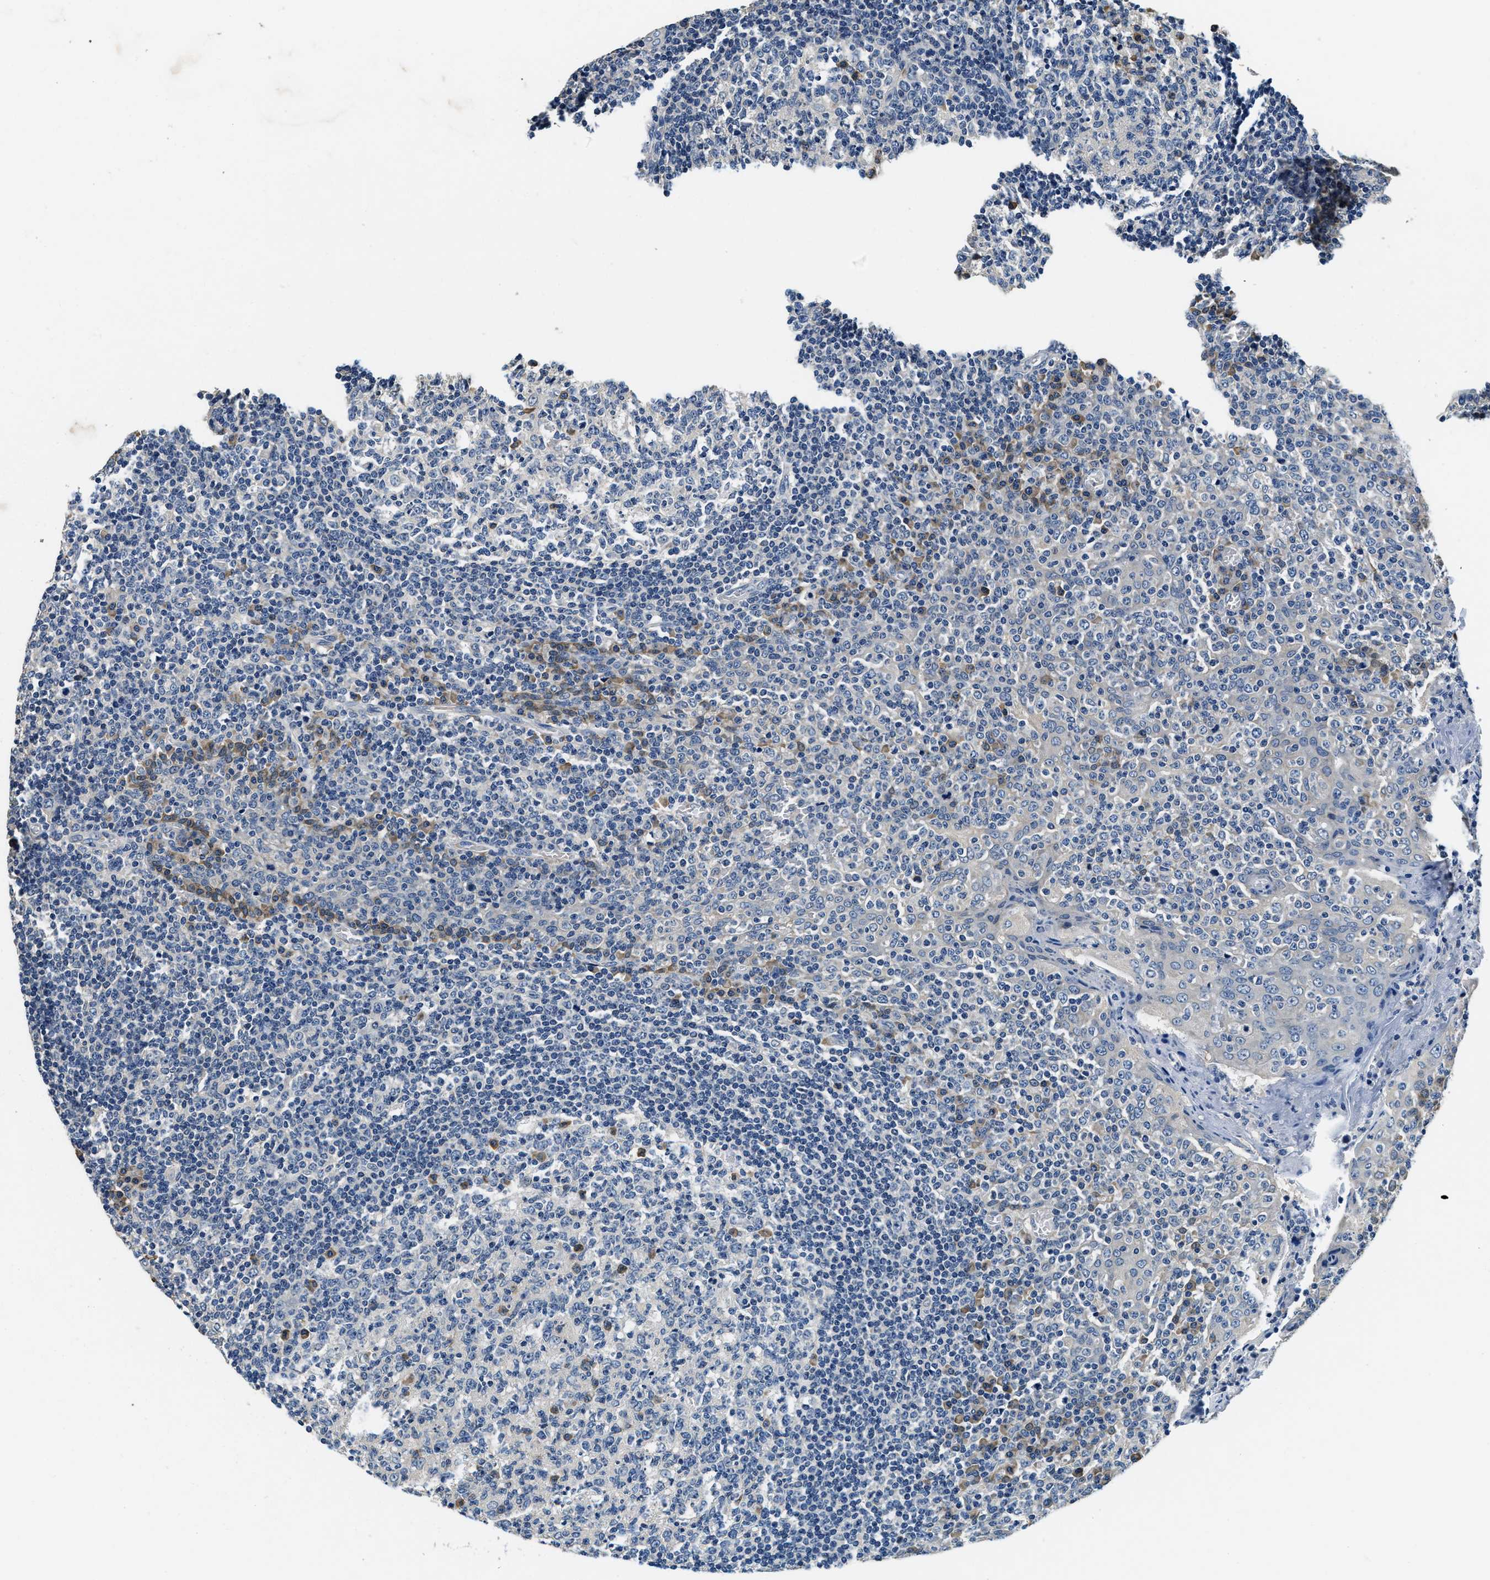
{"staining": {"intensity": "weak", "quantity": "<25%", "location": "cytoplasmic/membranous"}, "tissue": "tonsil", "cell_type": "Germinal center cells", "image_type": "normal", "snomed": [{"axis": "morphology", "description": "Normal tissue, NOS"}, {"axis": "topography", "description": "Tonsil"}], "caption": "Unremarkable tonsil was stained to show a protein in brown. There is no significant expression in germinal center cells. The staining was performed using DAB to visualize the protein expression in brown, while the nuclei were stained in blue with hematoxylin (Magnification: 20x).", "gene": "ALDH3A2", "patient": {"sex": "female", "age": 19}}